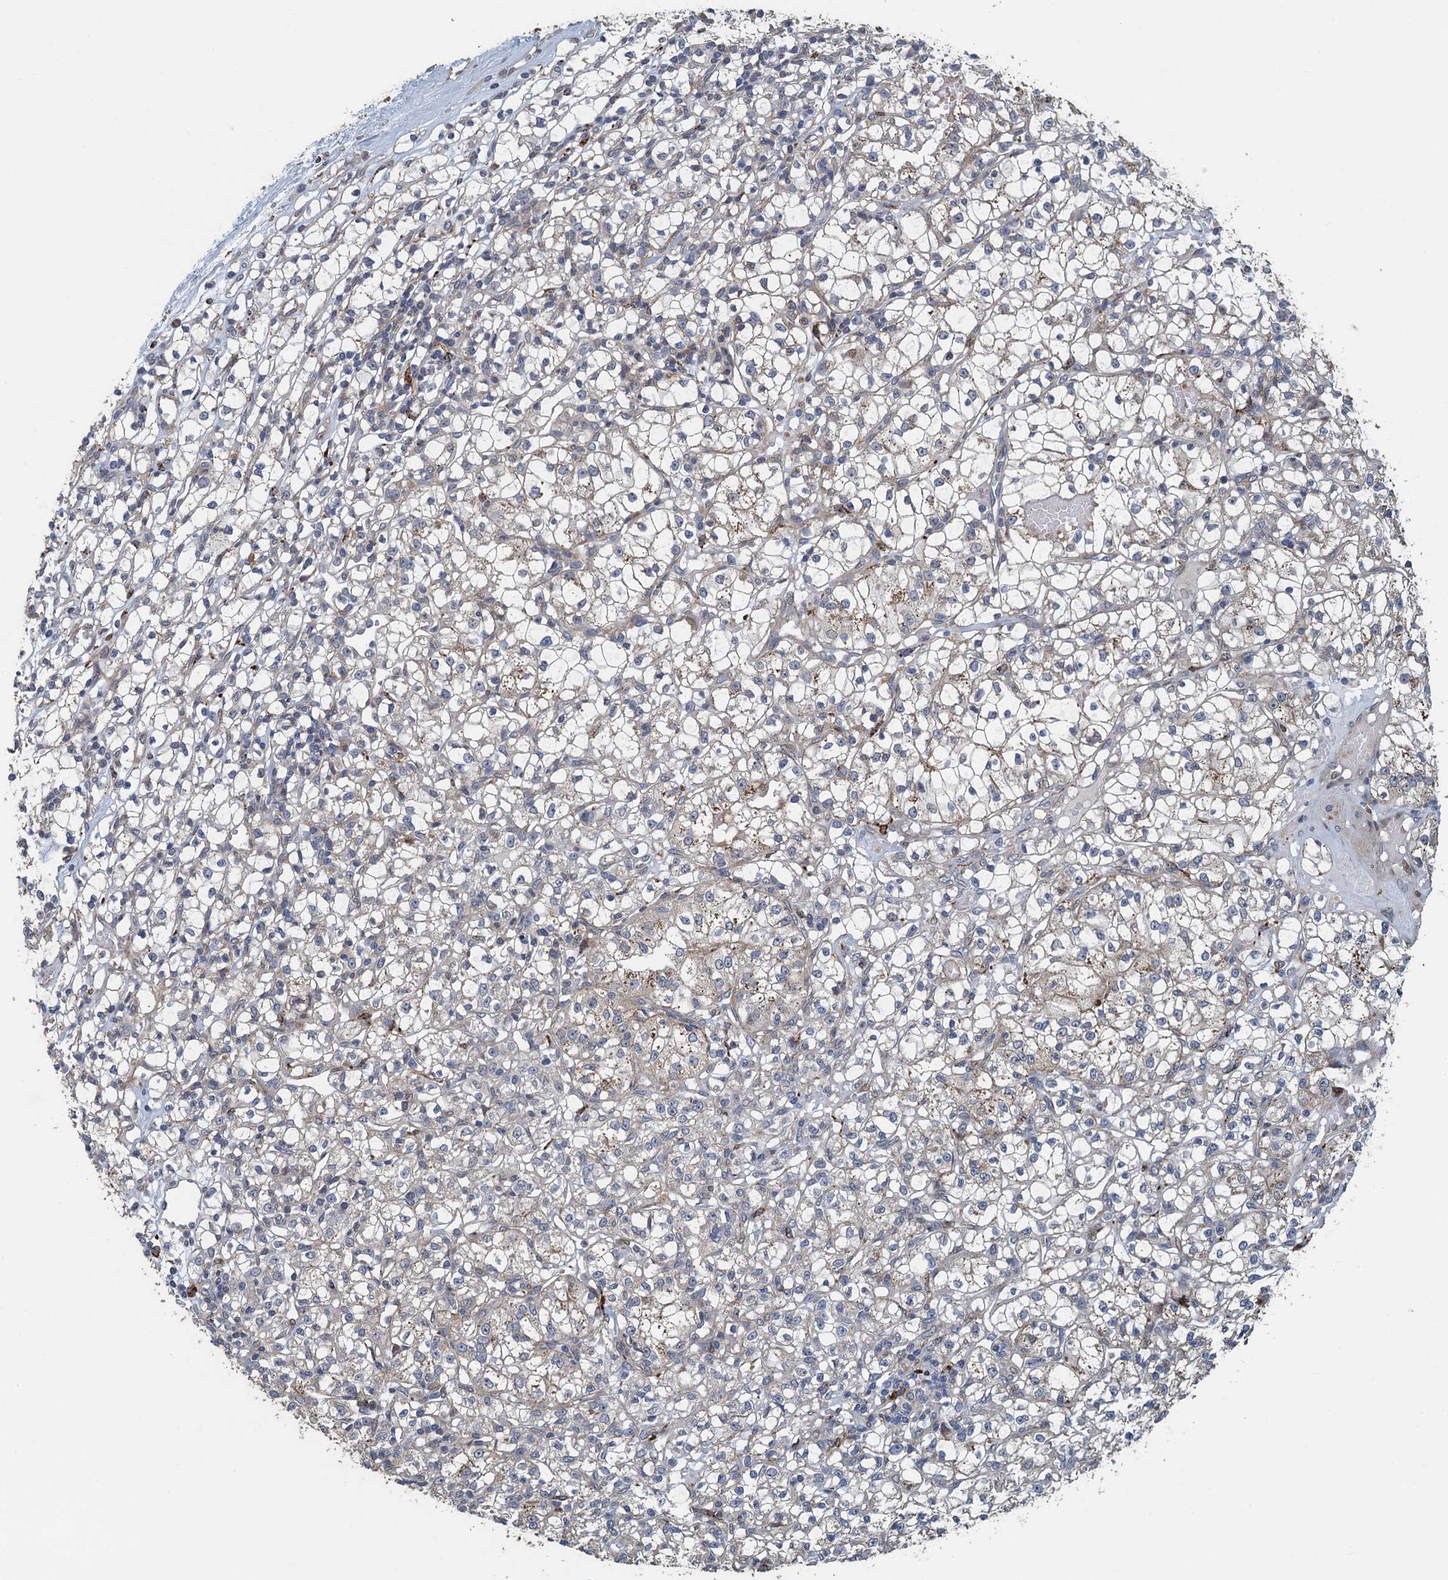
{"staining": {"intensity": "weak", "quantity": "<25%", "location": "cytoplasmic/membranous"}, "tissue": "renal cancer", "cell_type": "Tumor cells", "image_type": "cancer", "snomed": [{"axis": "morphology", "description": "Adenocarcinoma, NOS"}, {"axis": "topography", "description": "Kidney"}], "caption": "High power microscopy image of an immunohistochemistry photomicrograph of renal cancer (adenocarcinoma), revealing no significant expression in tumor cells.", "gene": "AGRN", "patient": {"sex": "female", "age": 59}}